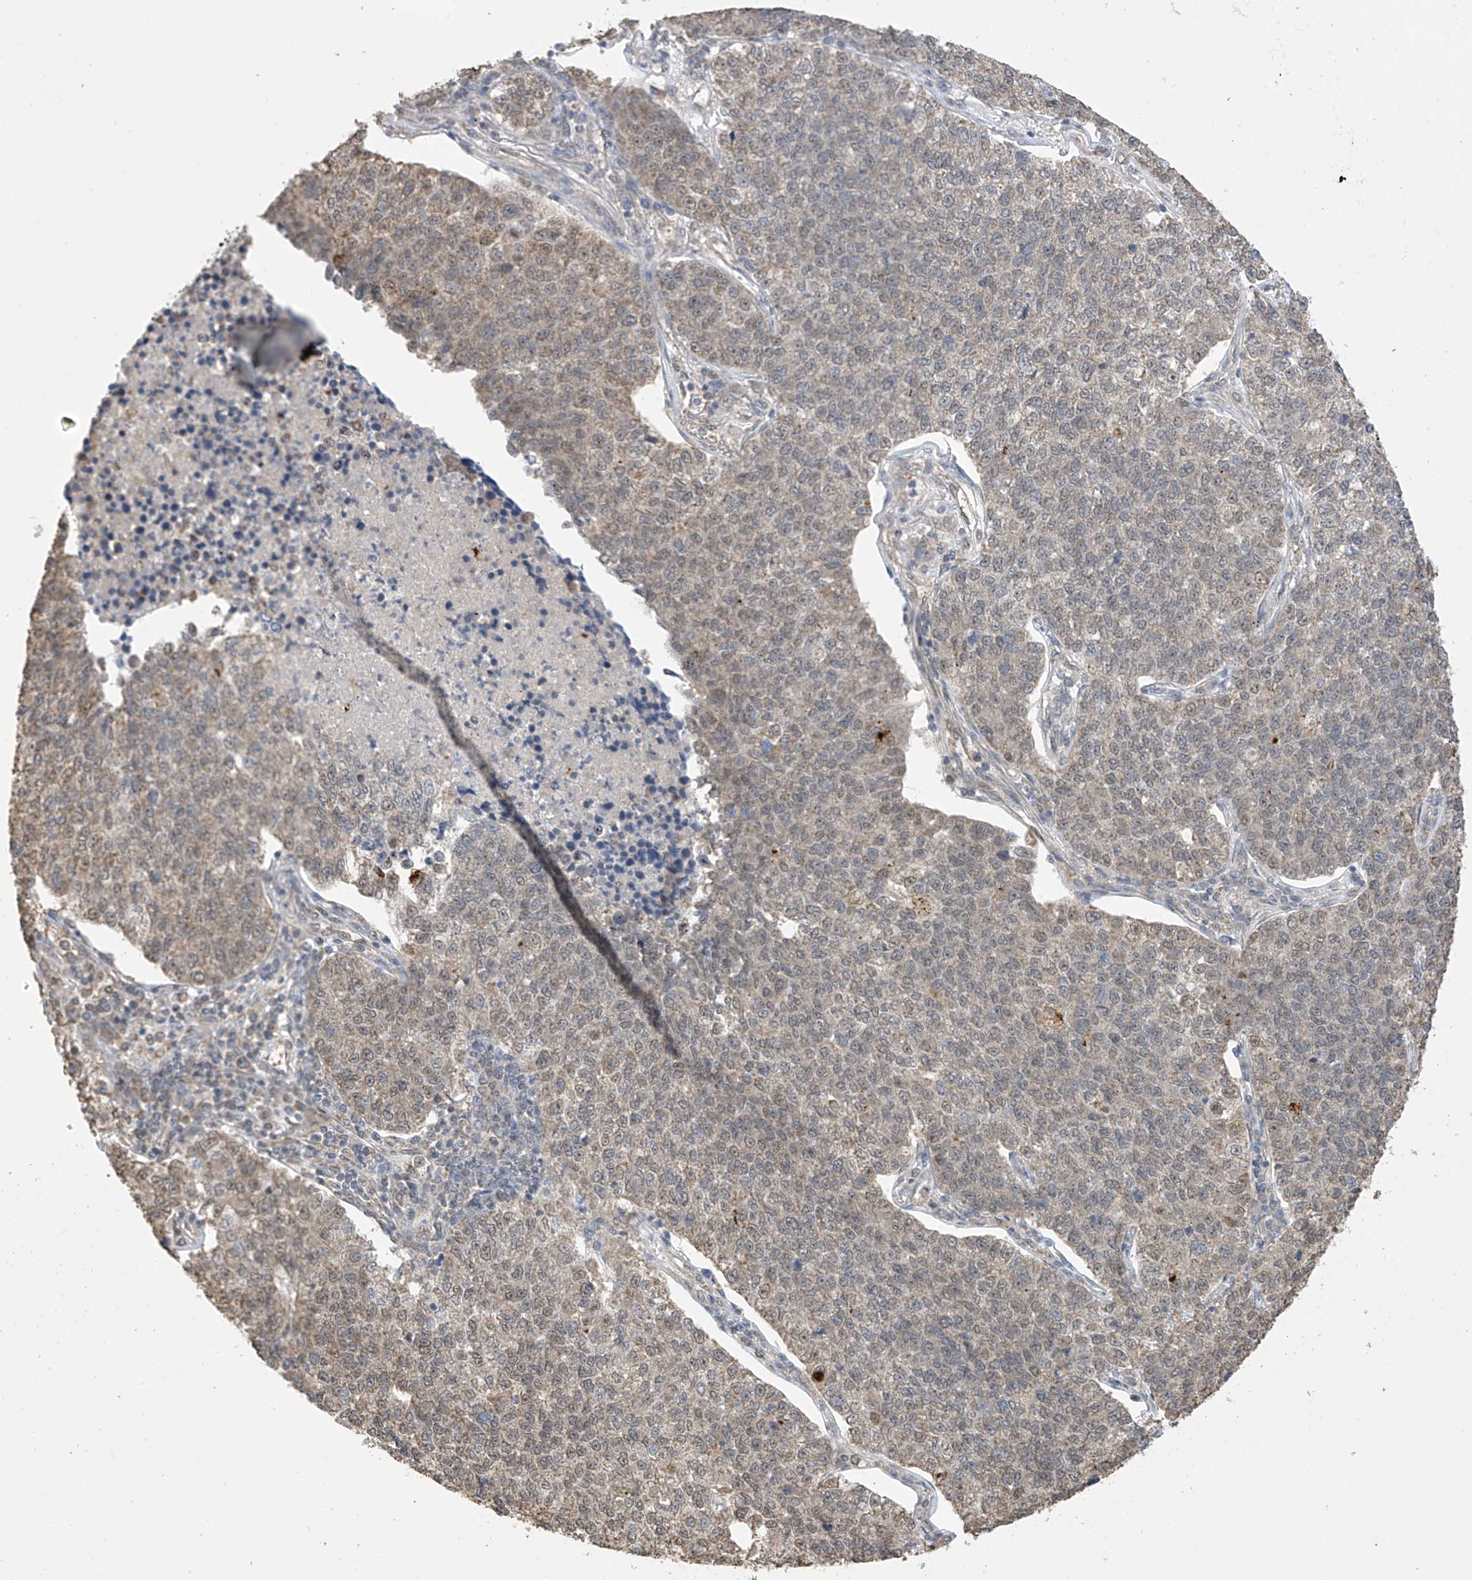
{"staining": {"intensity": "moderate", "quantity": ">75%", "location": "cytoplasmic/membranous,nuclear"}, "tissue": "lung cancer", "cell_type": "Tumor cells", "image_type": "cancer", "snomed": [{"axis": "morphology", "description": "Adenocarcinoma, NOS"}, {"axis": "topography", "description": "Lung"}], "caption": "Immunohistochemical staining of human lung cancer (adenocarcinoma) shows medium levels of moderate cytoplasmic/membranous and nuclear expression in about >75% of tumor cells. The protein of interest is shown in brown color, while the nuclei are stained blue.", "gene": "KIAA1522", "patient": {"sex": "male", "age": 49}}